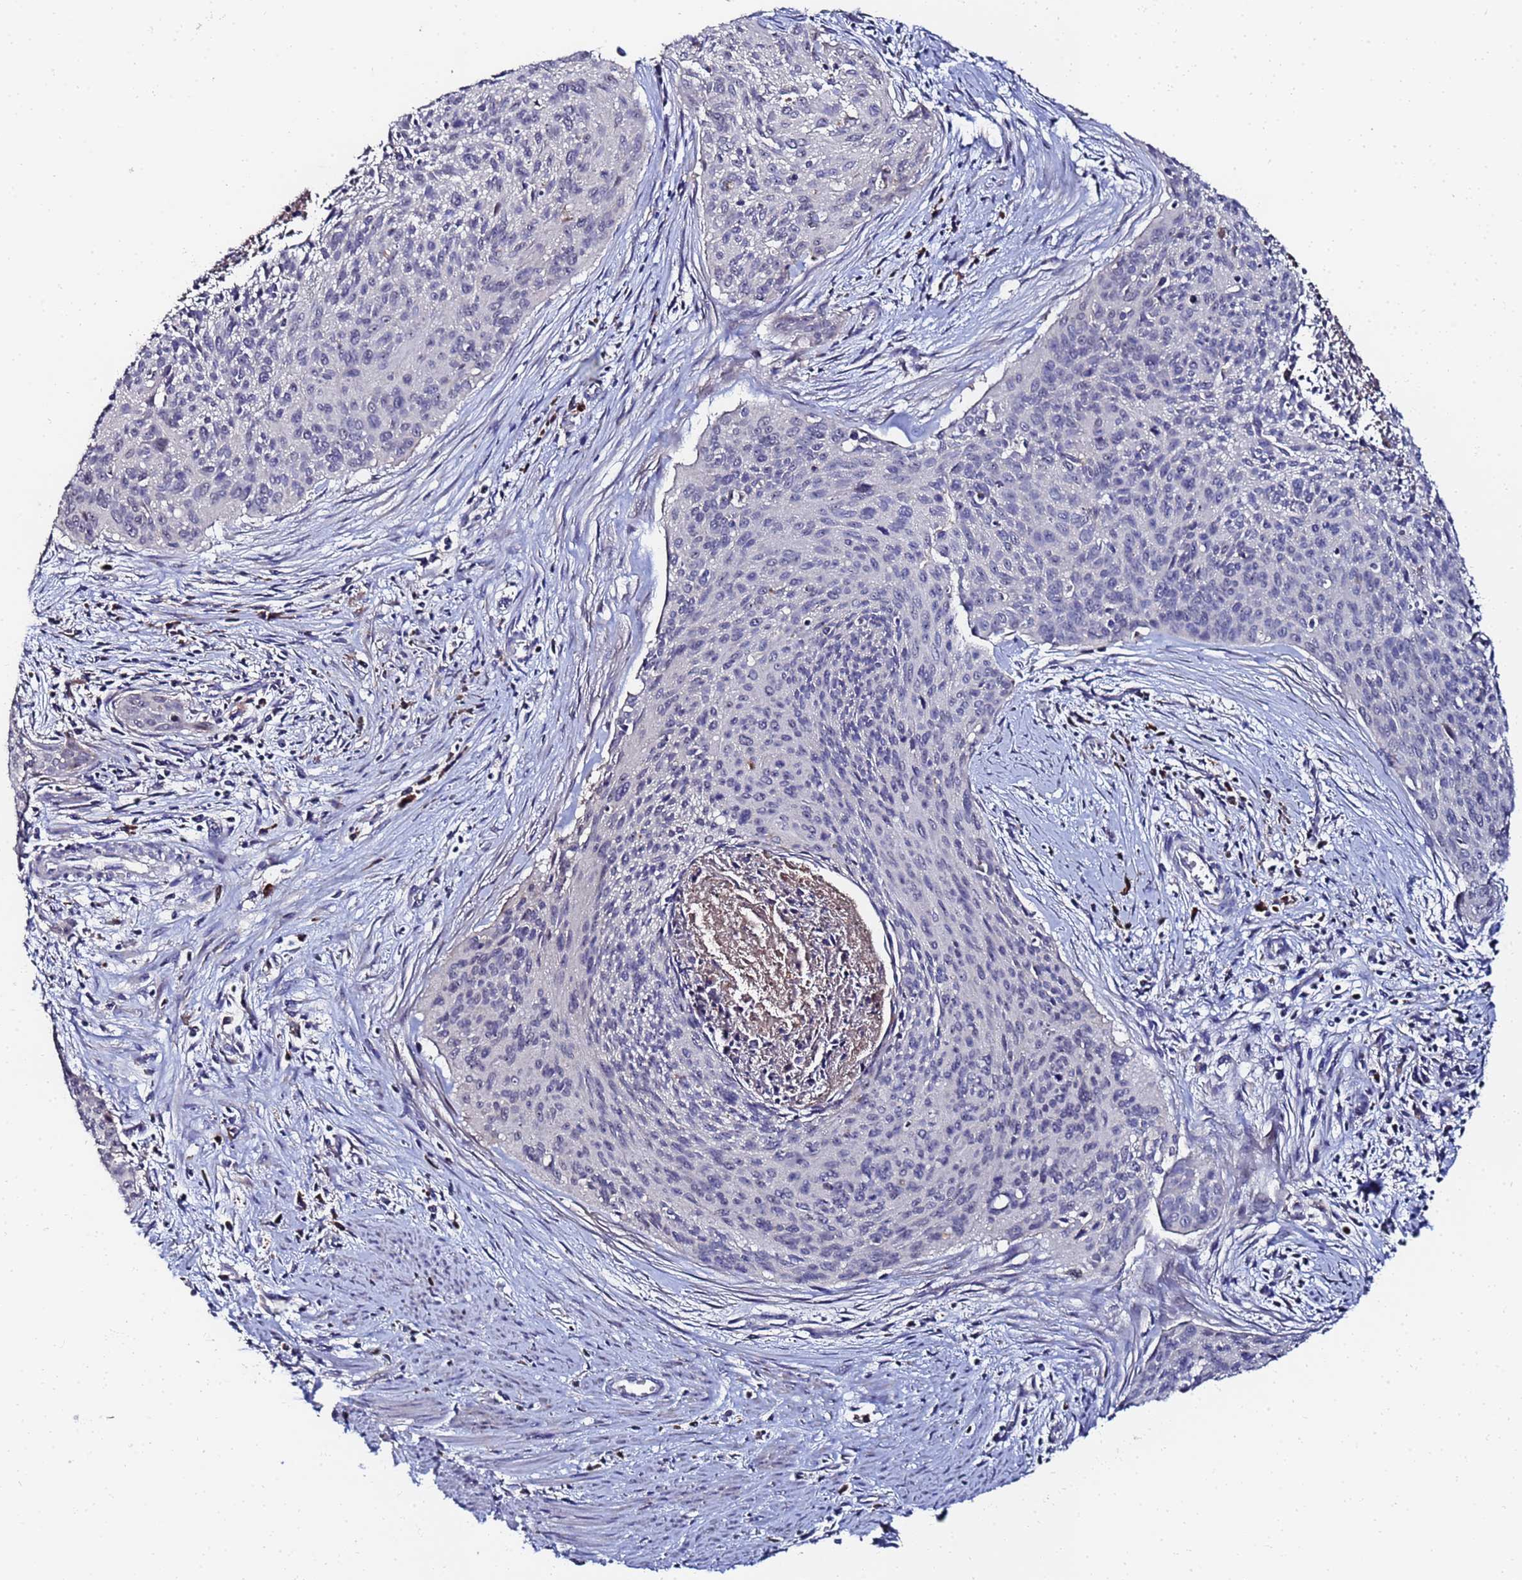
{"staining": {"intensity": "negative", "quantity": "none", "location": "none"}, "tissue": "cervical cancer", "cell_type": "Tumor cells", "image_type": "cancer", "snomed": [{"axis": "morphology", "description": "Squamous cell carcinoma, NOS"}, {"axis": "topography", "description": "Cervix"}], "caption": "Immunohistochemical staining of cervical squamous cell carcinoma reveals no significant positivity in tumor cells.", "gene": "TCP10L", "patient": {"sex": "female", "age": 55}}